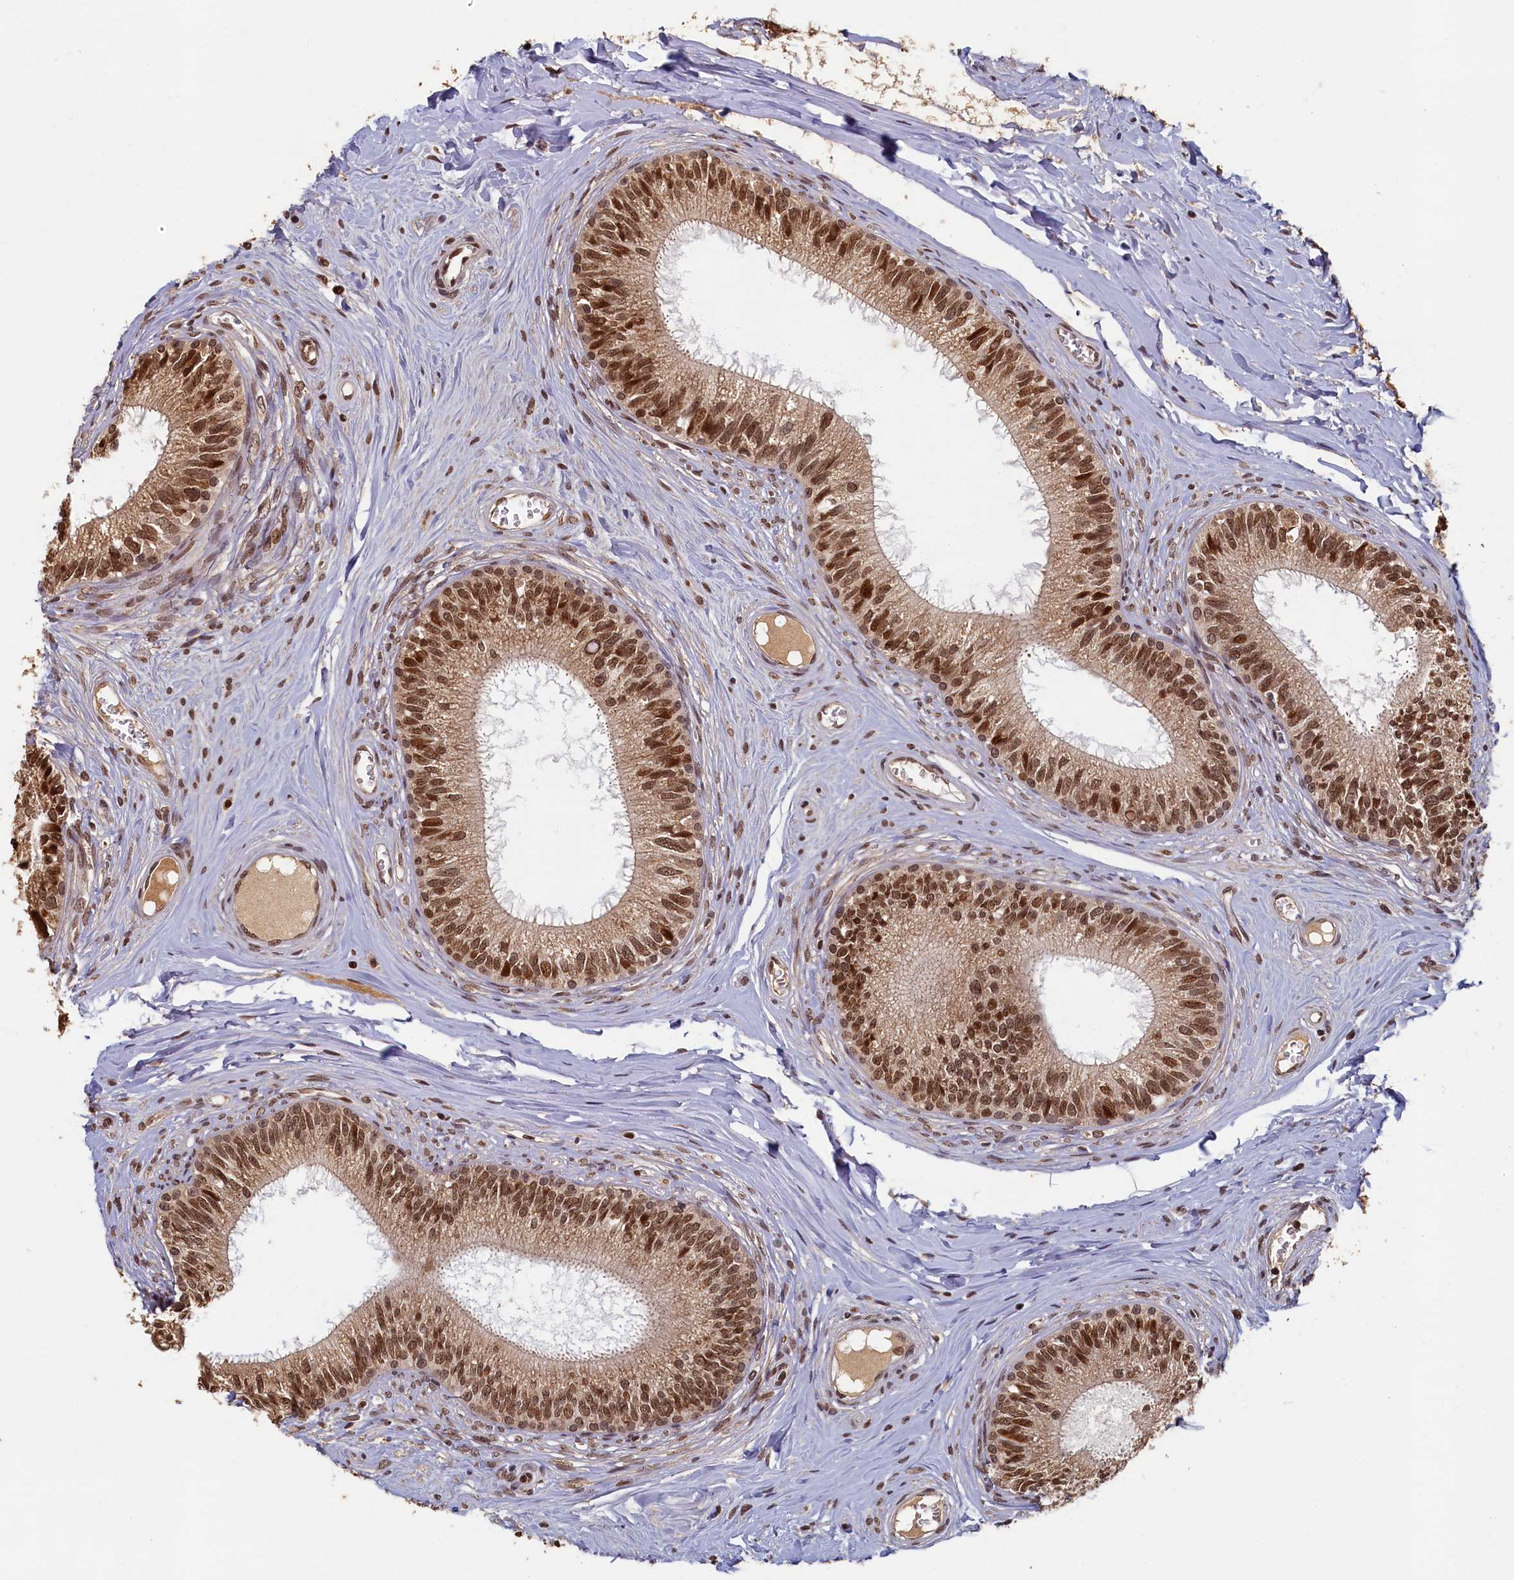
{"staining": {"intensity": "strong", "quantity": ">75%", "location": "nuclear"}, "tissue": "epididymis", "cell_type": "Glandular cells", "image_type": "normal", "snomed": [{"axis": "morphology", "description": "Normal tissue, NOS"}, {"axis": "topography", "description": "Epididymis"}], "caption": "Brown immunohistochemical staining in unremarkable epididymis exhibits strong nuclear expression in about >75% of glandular cells.", "gene": "CKAP2L", "patient": {"sex": "male", "age": 33}}